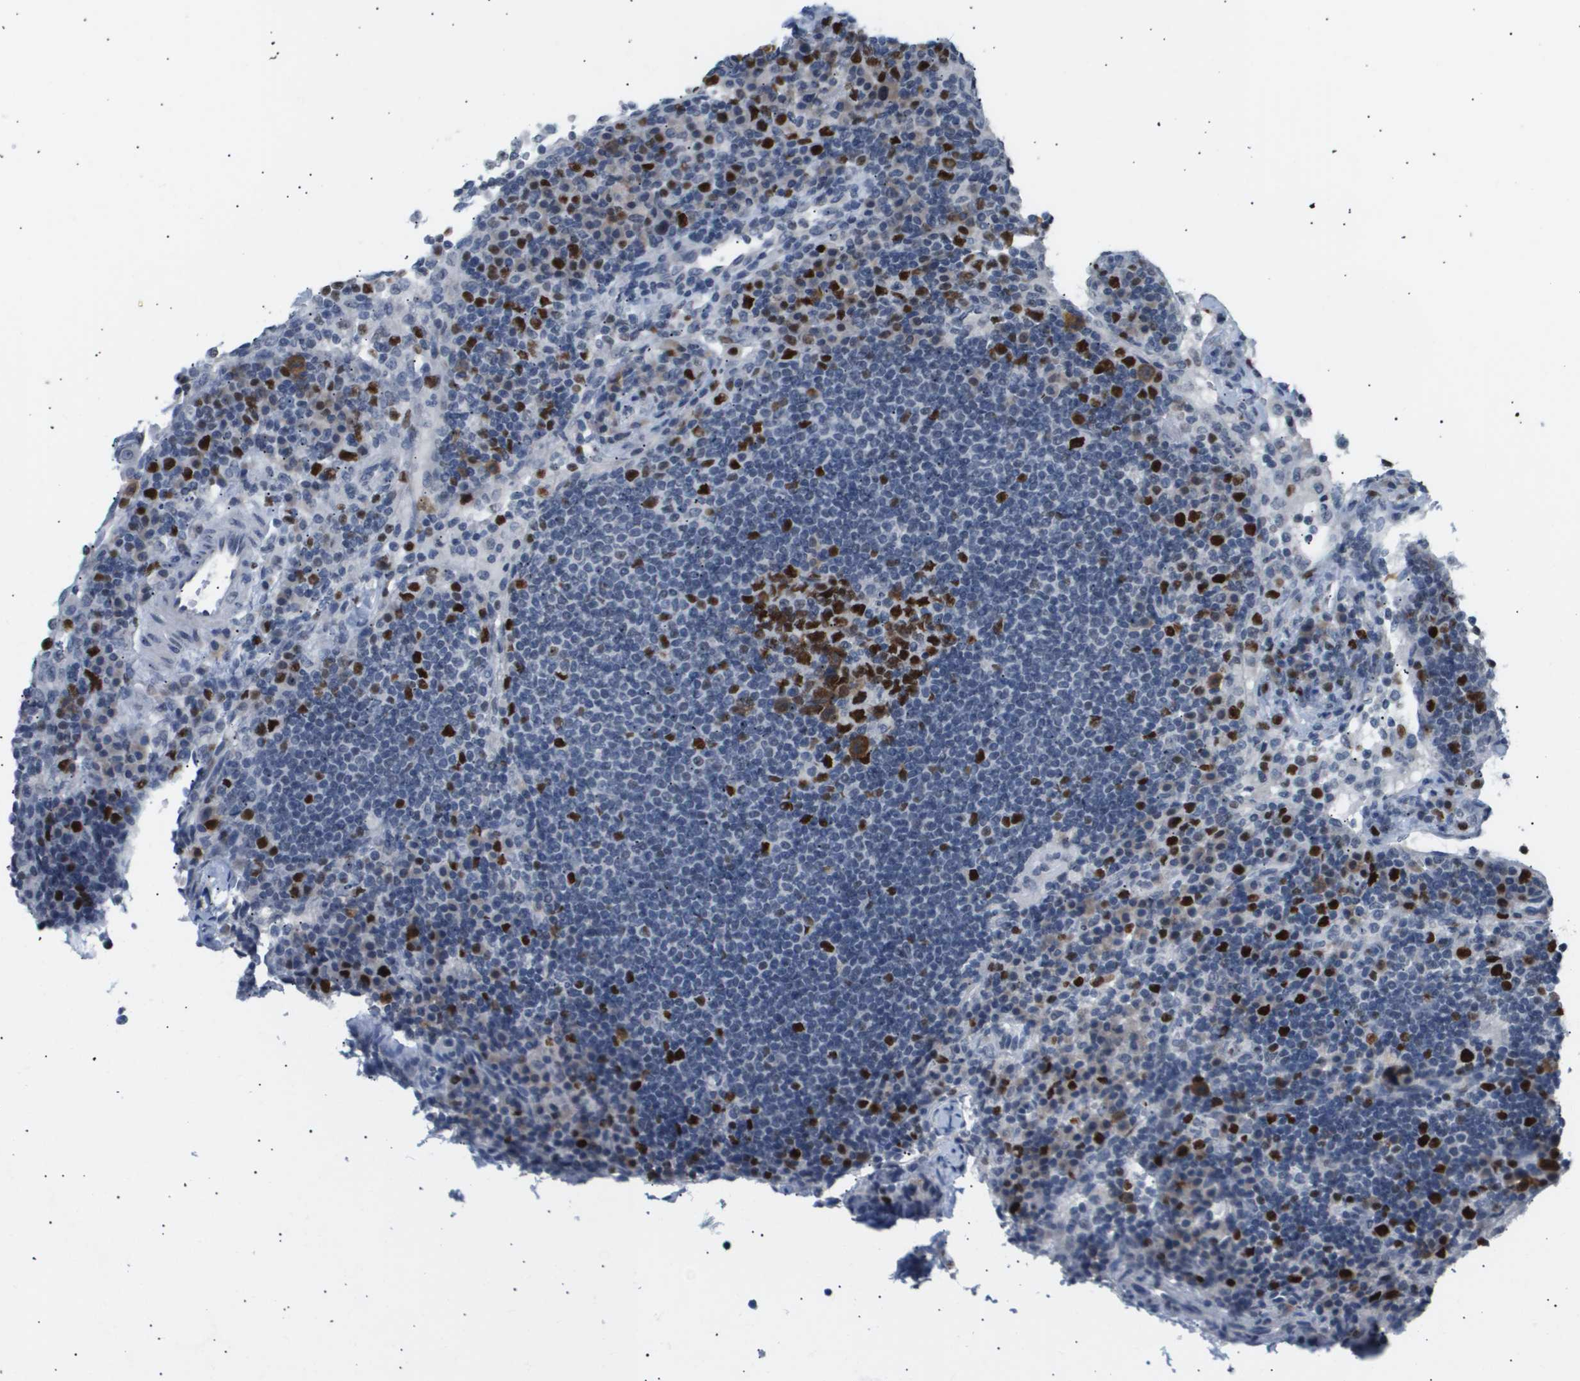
{"staining": {"intensity": "strong", "quantity": "25%-75%", "location": "cytoplasmic/membranous,nuclear"}, "tissue": "lymph node", "cell_type": "Germinal center cells", "image_type": "normal", "snomed": [{"axis": "morphology", "description": "Normal tissue, NOS"}, {"axis": "topography", "description": "Lymph node"}], "caption": "Lymph node stained with DAB immunohistochemistry (IHC) displays high levels of strong cytoplasmic/membranous,nuclear positivity in about 25%-75% of germinal center cells. Using DAB (brown) and hematoxylin (blue) stains, captured at high magnification using brightfield microscopy.", "gene": "ANAPC2", "patient": {"sex": "female", "age": 53}}